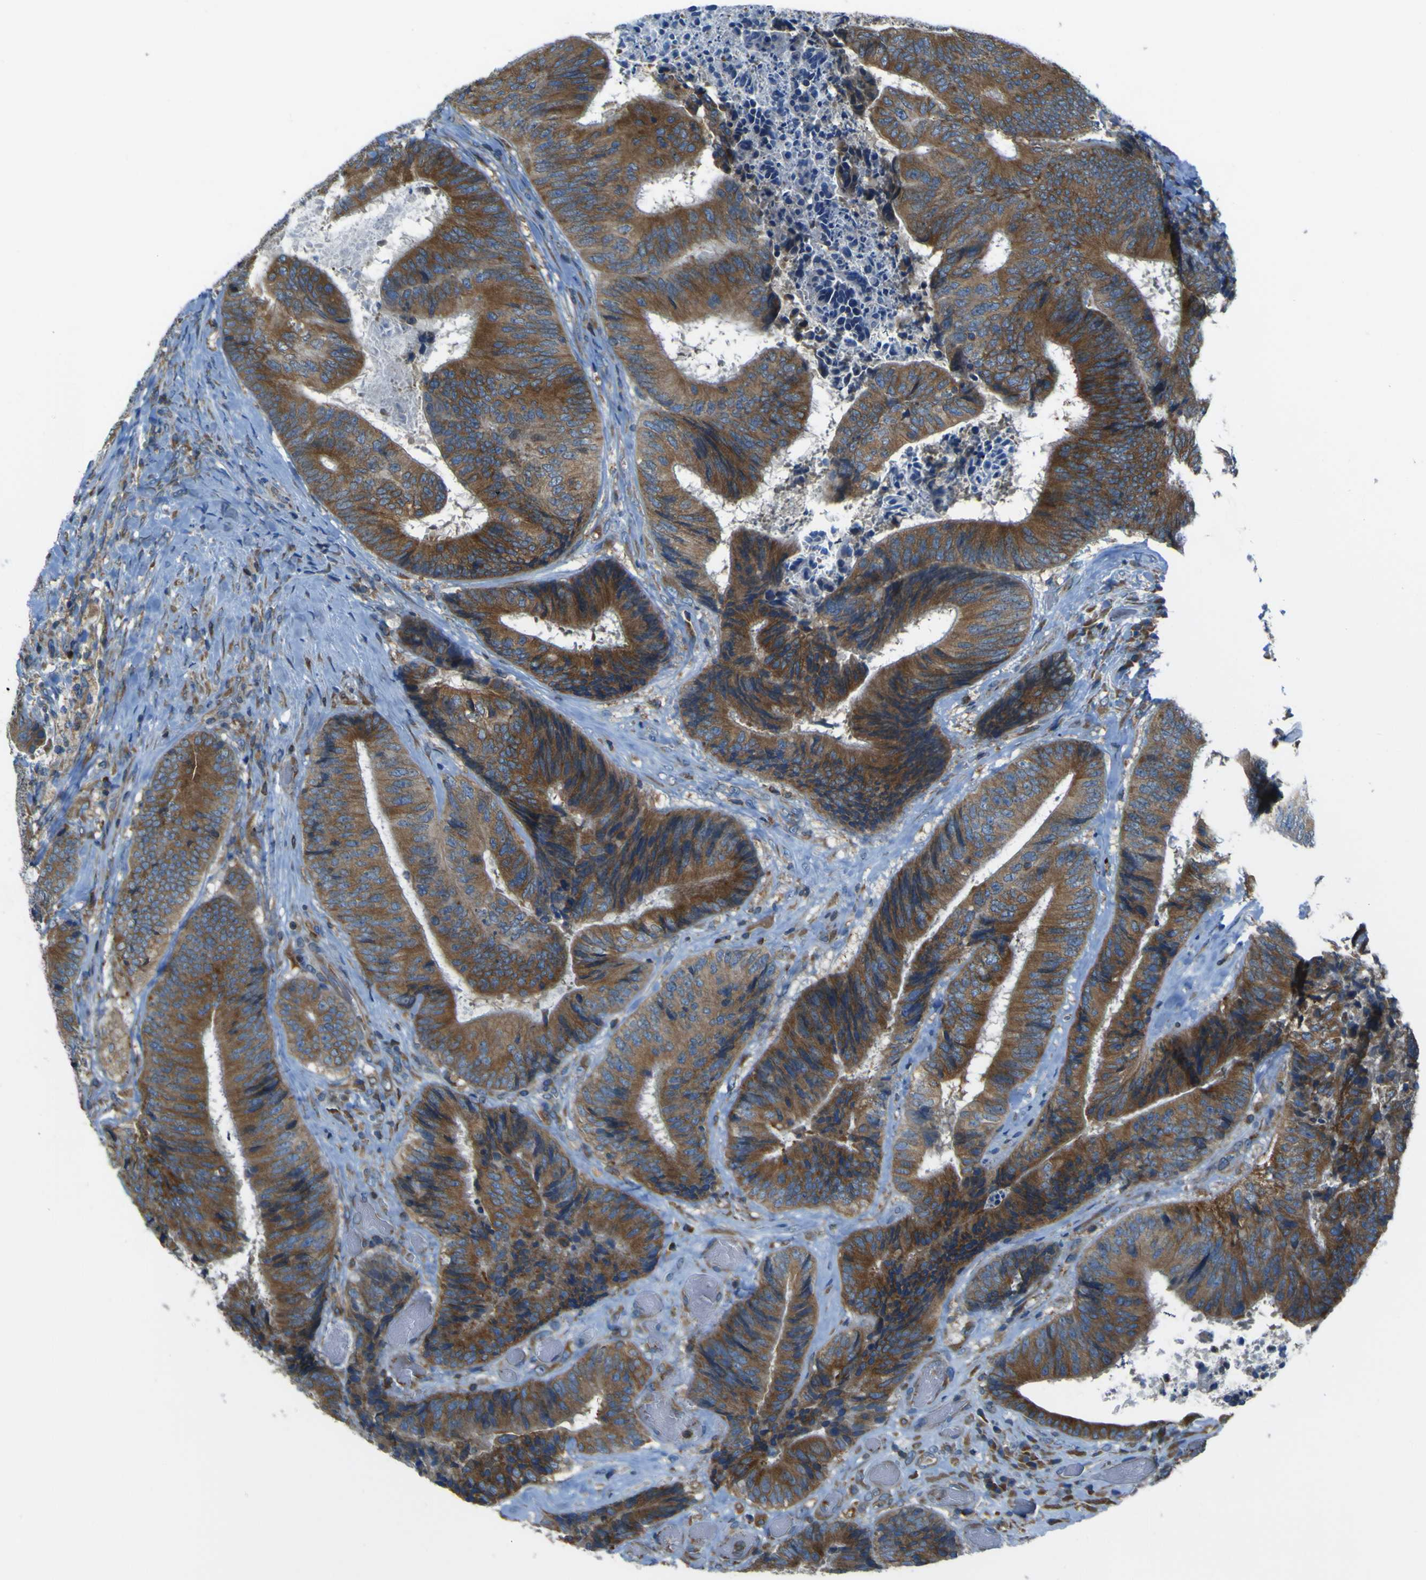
{"staining": {"intensity": "strong", "quantity": ">75%", "location": "cytoplasmic/membranous"}, "tissue": "colorectal cancer", "cell_type": "Tumor cells", "image_type": "cancer", "snomed": [{"axis": "morphology", "description": "Adenocarcinoma, NOS"}, {"axis": "topography", "description": "Rectum"}], "caption": "Brown immunohistochemical staining in human colorectal adenocarcinoma shows strong cytoplasmic/membranous staining in about >75% of tumor cells.", "gene": "STIM1", "patient": {"sex": "male", "age": 72}}